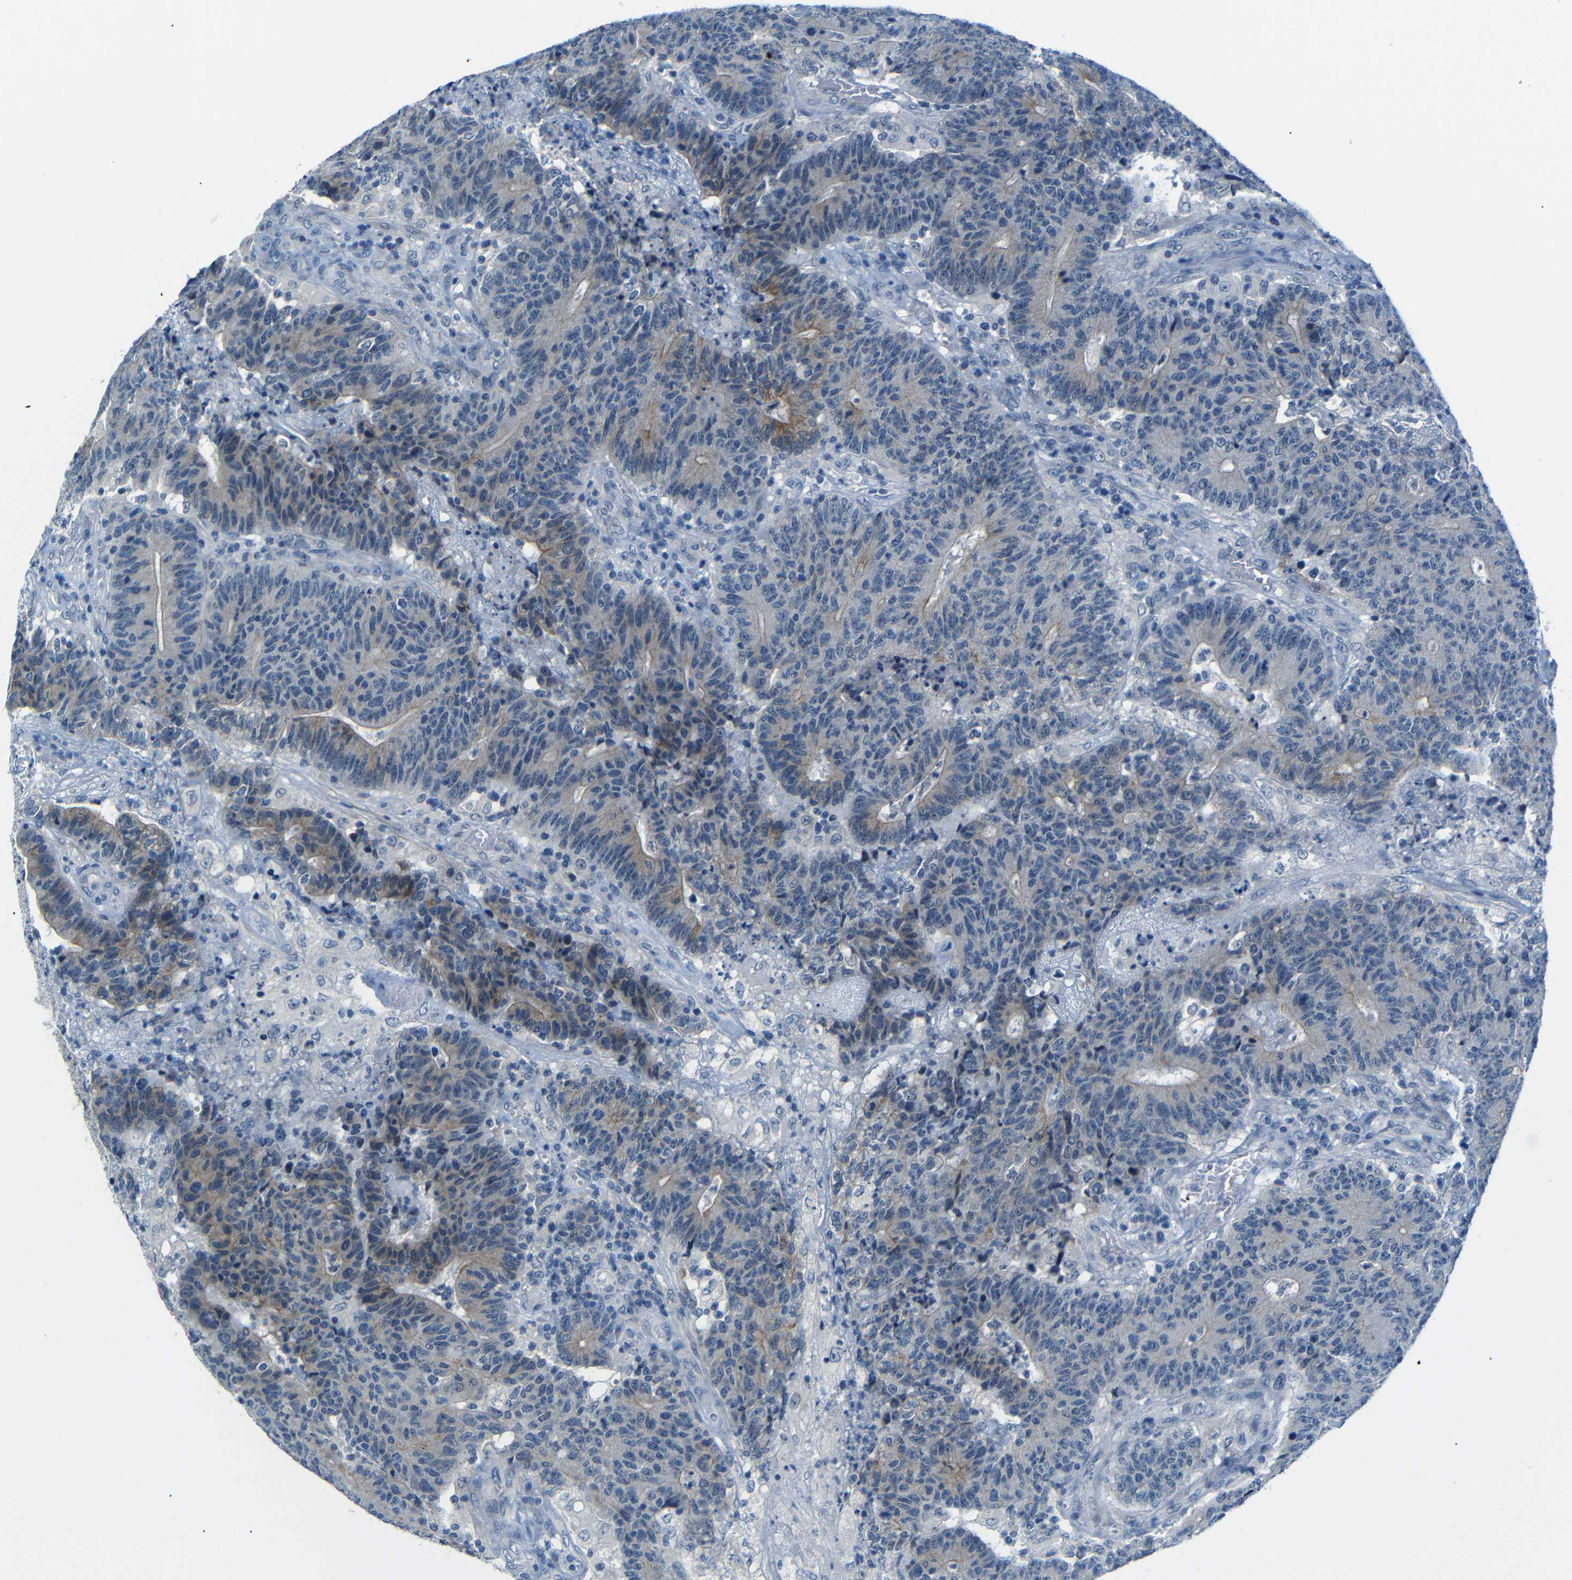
{"staining": {"intensity": "moderate", "quantity": "25%-75%", "location": "cytoplasmic/membranous"}, "tissue": "colorectal cancer", "cell_type": "Tumor cells", "image_type": "cancer", "snomed": [{"axis": "morphology", "description": "Normal tissue, NOS"}, {"axis": "morphology", "description": "Adenocarcinoma, NOS"}, {"axis": "topography", "description": "Colon"}], "caption": "Colorectal cancer (adenocarcinoma) stained with a brown dye exhibits moderate cytoplasmic/membranous positive positivity in approximately 25%-75% of tumor cells.", "gene": "ANK3", "patient": {"sex": "female", "age": 75}}